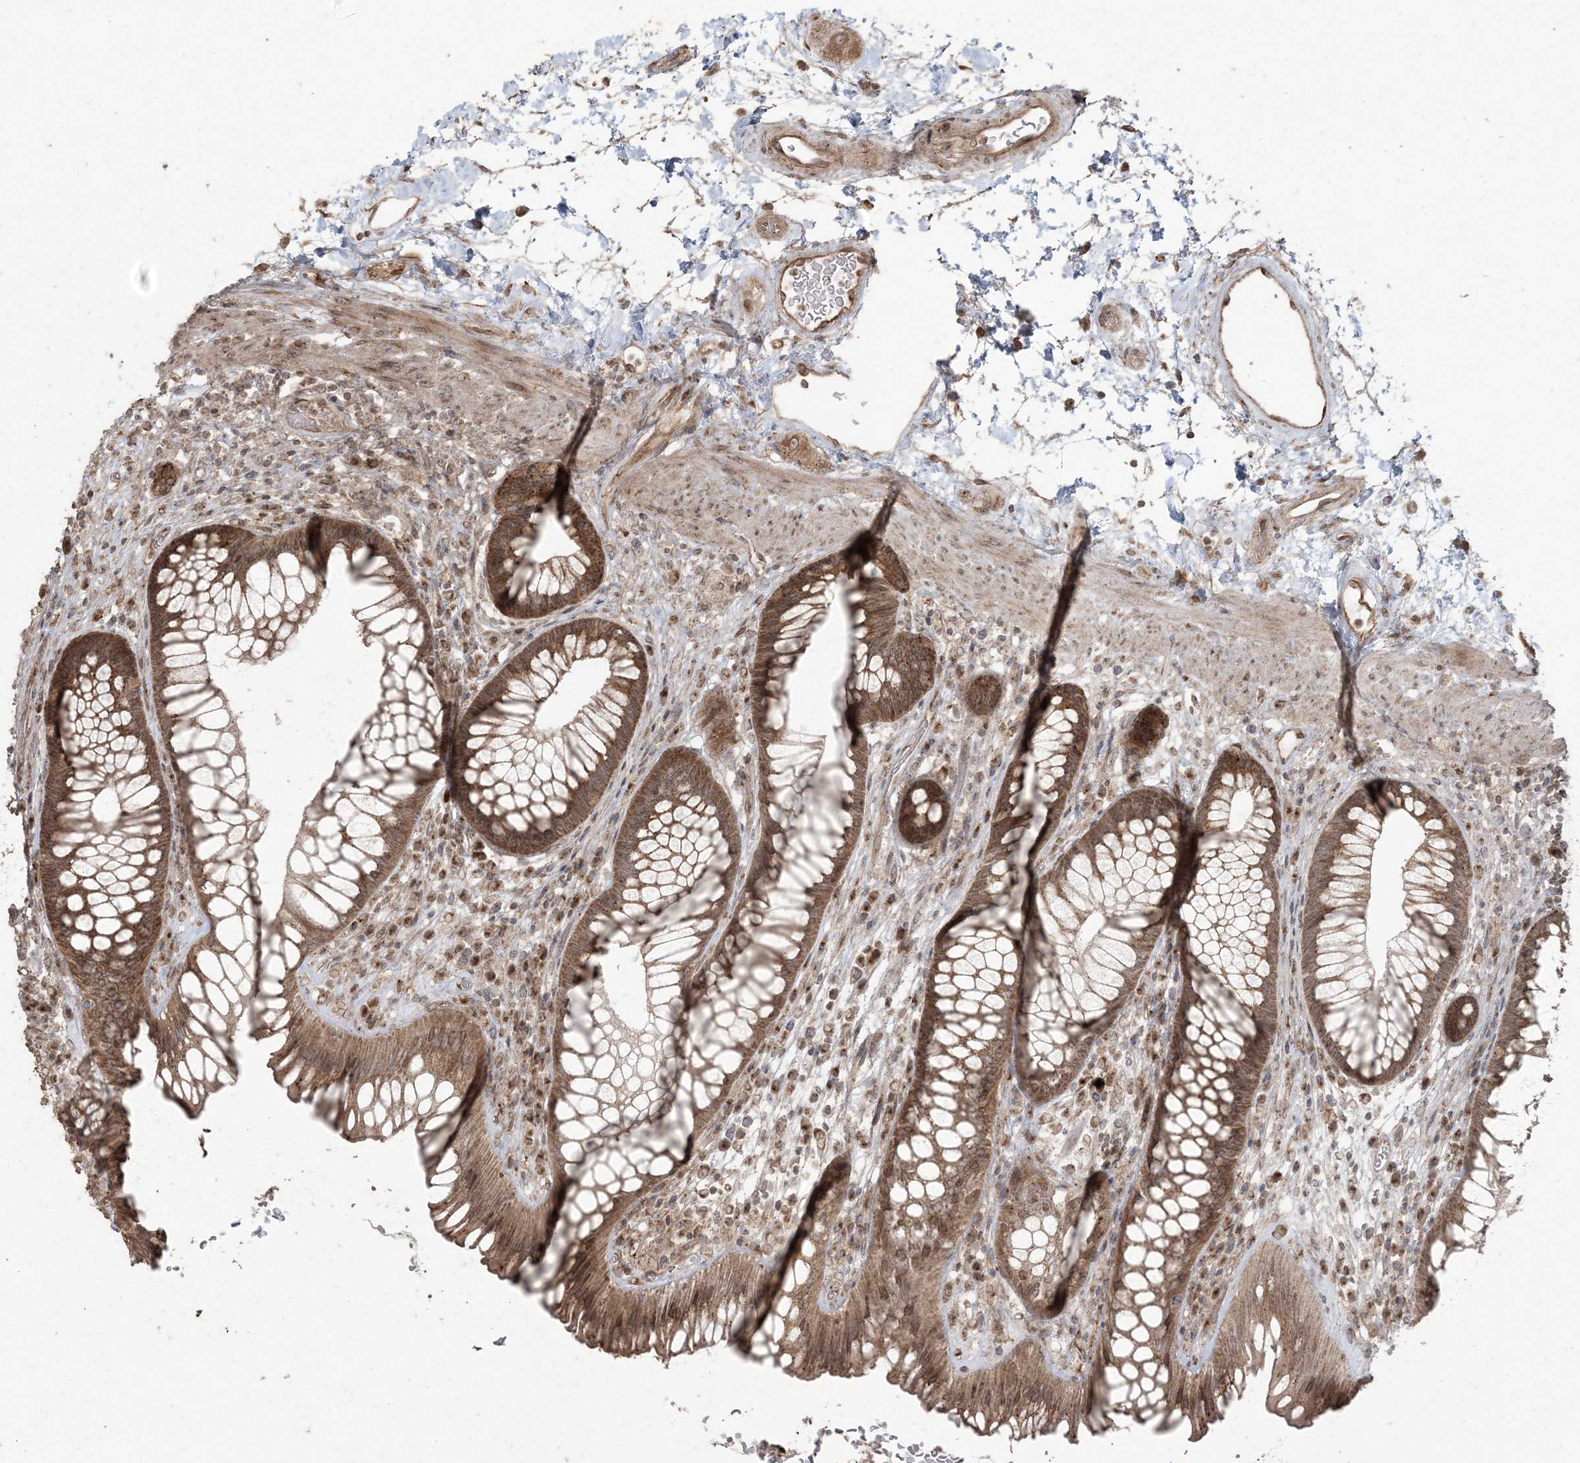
{"staining": {"intensity": "strong", "quantity": ">75%", "location": "cytoplasmic/membranous"}, "tissue": "rectum", "cell_type": "Glandular cells", "image_type": "normal", "snomed": [{"axis": "morphology", "description": "Normal tissue, NOS"}, {"axis": "topography", "description": "Rectum"}], "caption": "A high-resolution micrograph shows IHC staining of unremarkable rectum, which shows strong cytoplasmic/membranous expression in approximately >75% of glandular cells. (brown staining indicates protein expression, while blue staining denotes nuclei).", "gene": "DDX19B", "patient": {"sex": "male", "age": 51}}